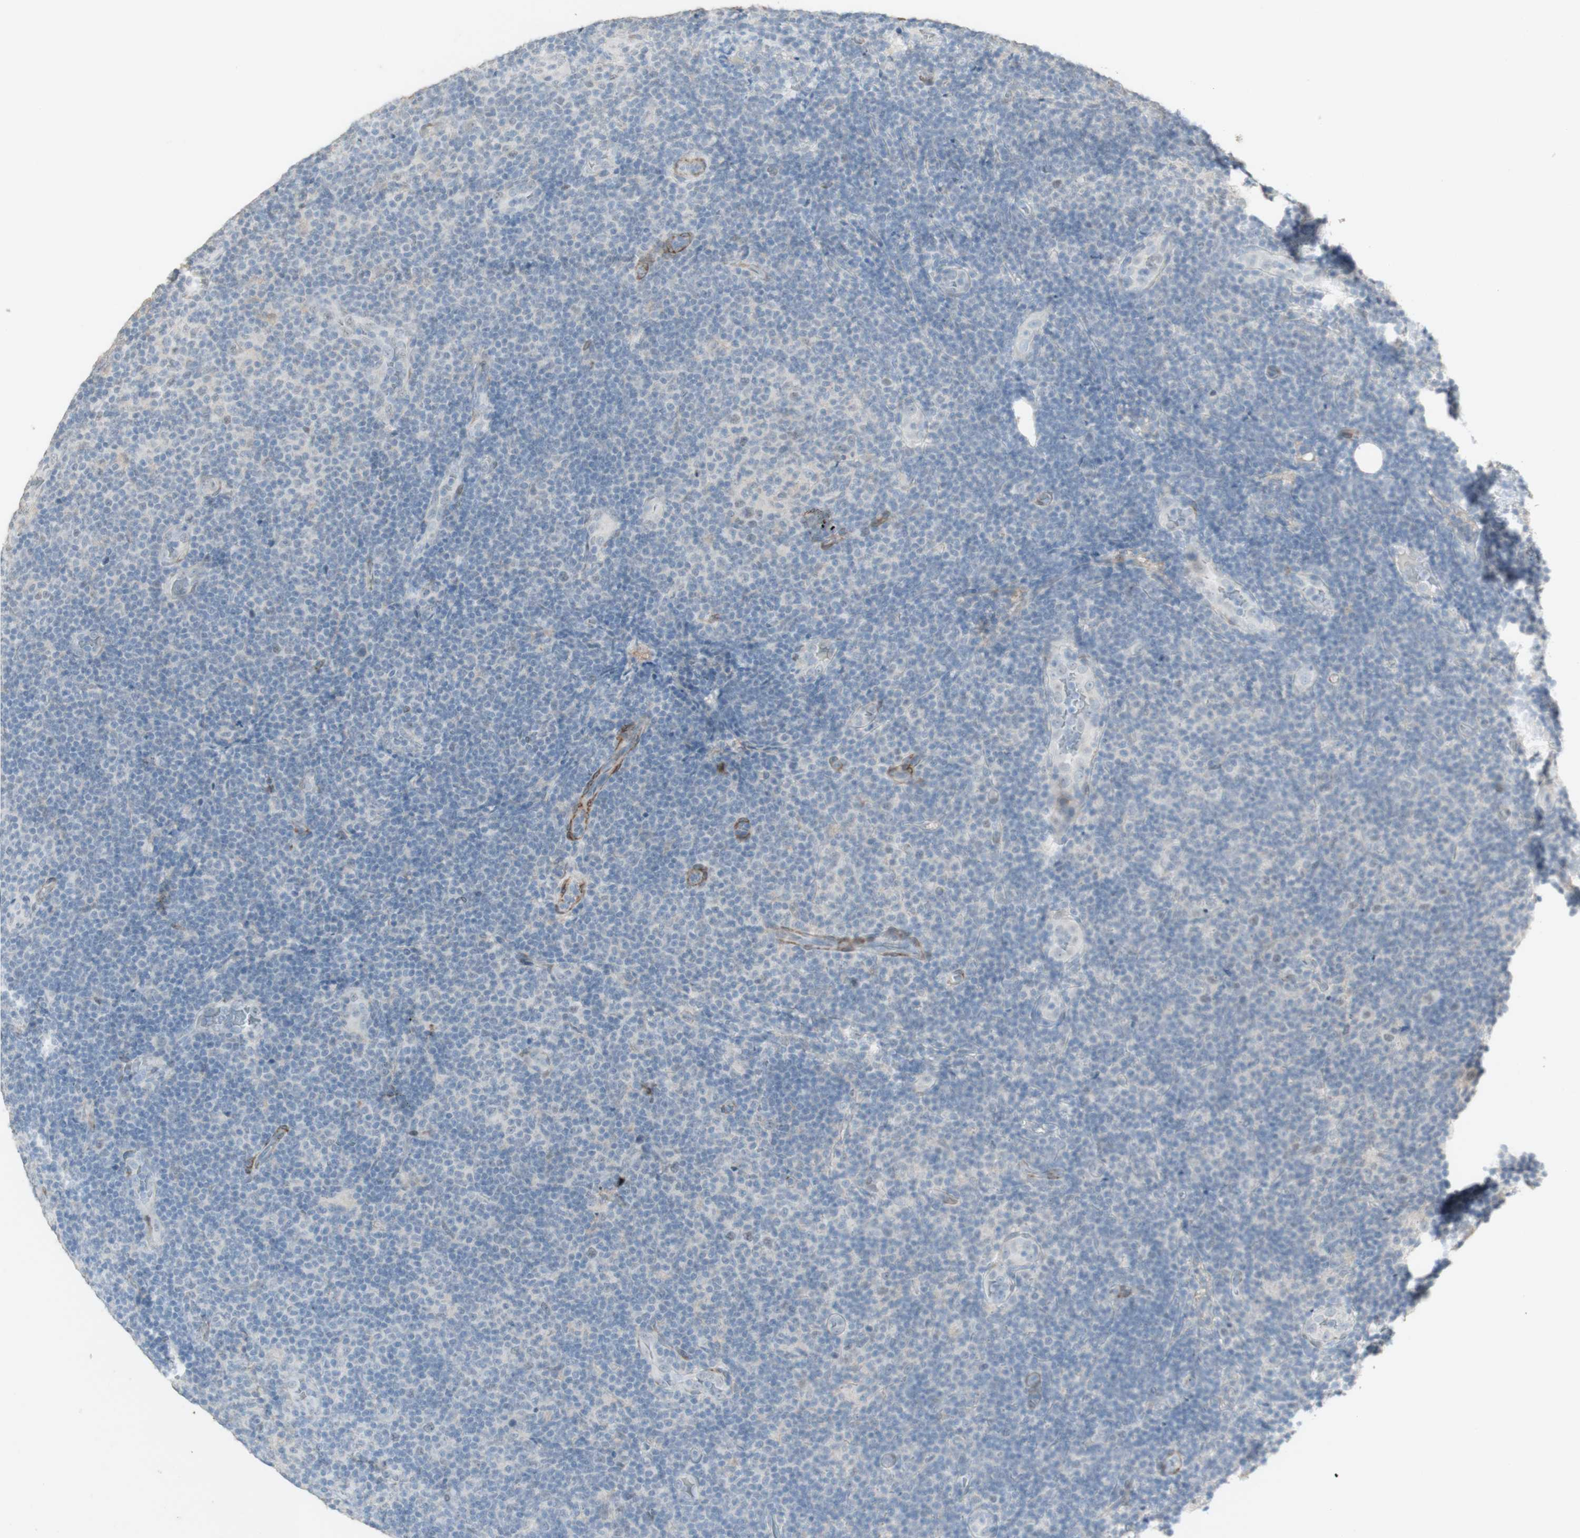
{"staining": {"intensity": "negative", "quantity": "none", "location": "none"}, "tissue": "lymphoma", "cell_type": "Tumor cells", "image_type": "cancer", "snomed": [{"axis": "morphology", "description": "Malignant lymphoma, non-Hodgkin's type, Low grade"}, {"axis": "topography", "description": "Lymph node"}], "caption": "Immunohistochemical staining of lymphoma exhibits no significant staining in tumor cells.", "gene": "MUC3A", "patient": {"sex": "male", "age": 83}}